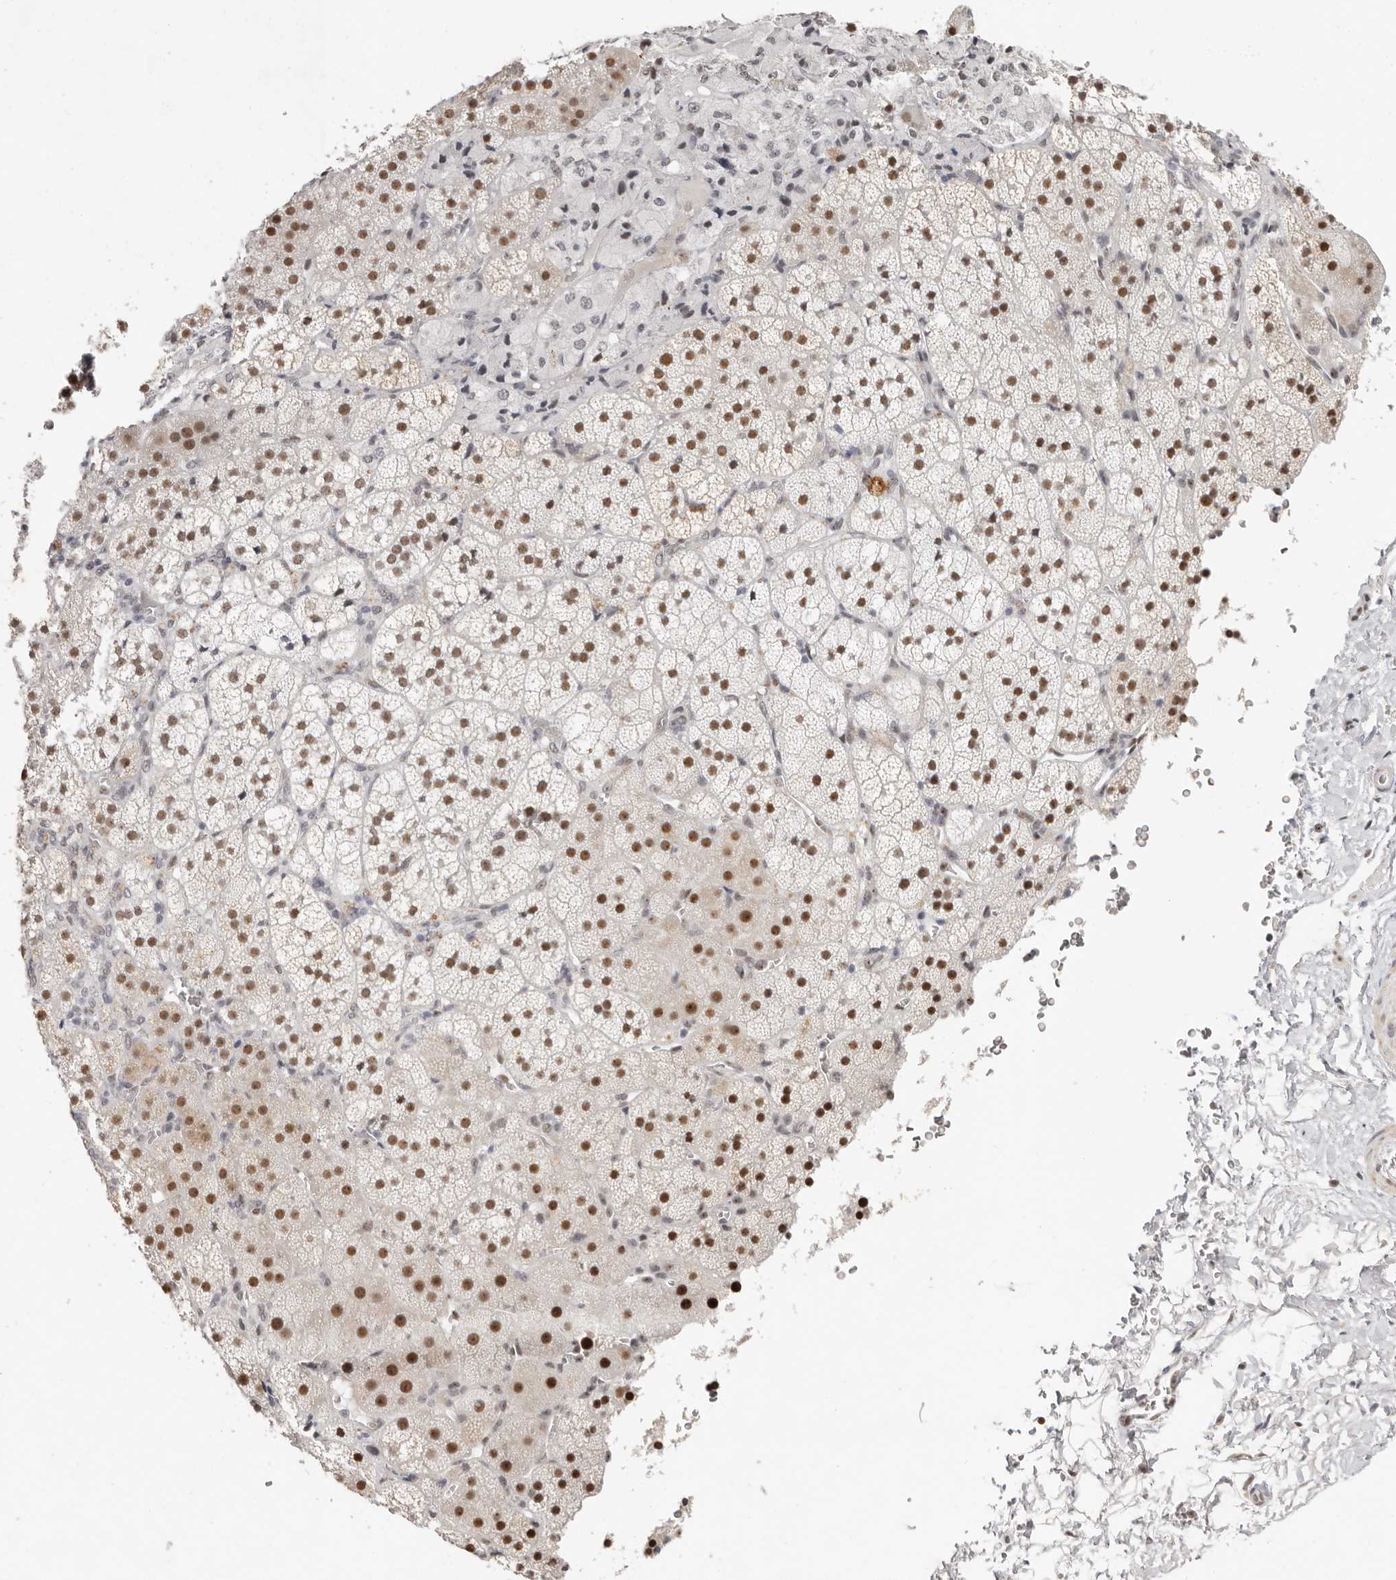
{"staining": {"intensity": "moderate", "quantity": ">75%", "location": "nuclear"}, "tissue": "adrenal gland", "cell_type": "Glandular cells", "image_type": "normal", "snomed": [{"axis": "morphology", "description": "Normal tissue, NOS"}, {"axis": "topography", "description": "Adrenal gland"}], "caption": "Immunohistochemical staining of normal human adrenal gland demonstrates medium levels of moderate nuclear positivity in approximately >75% of glandular cells.", "gene": "LARP7", "patient": {"sex": "female", "age": 44}}